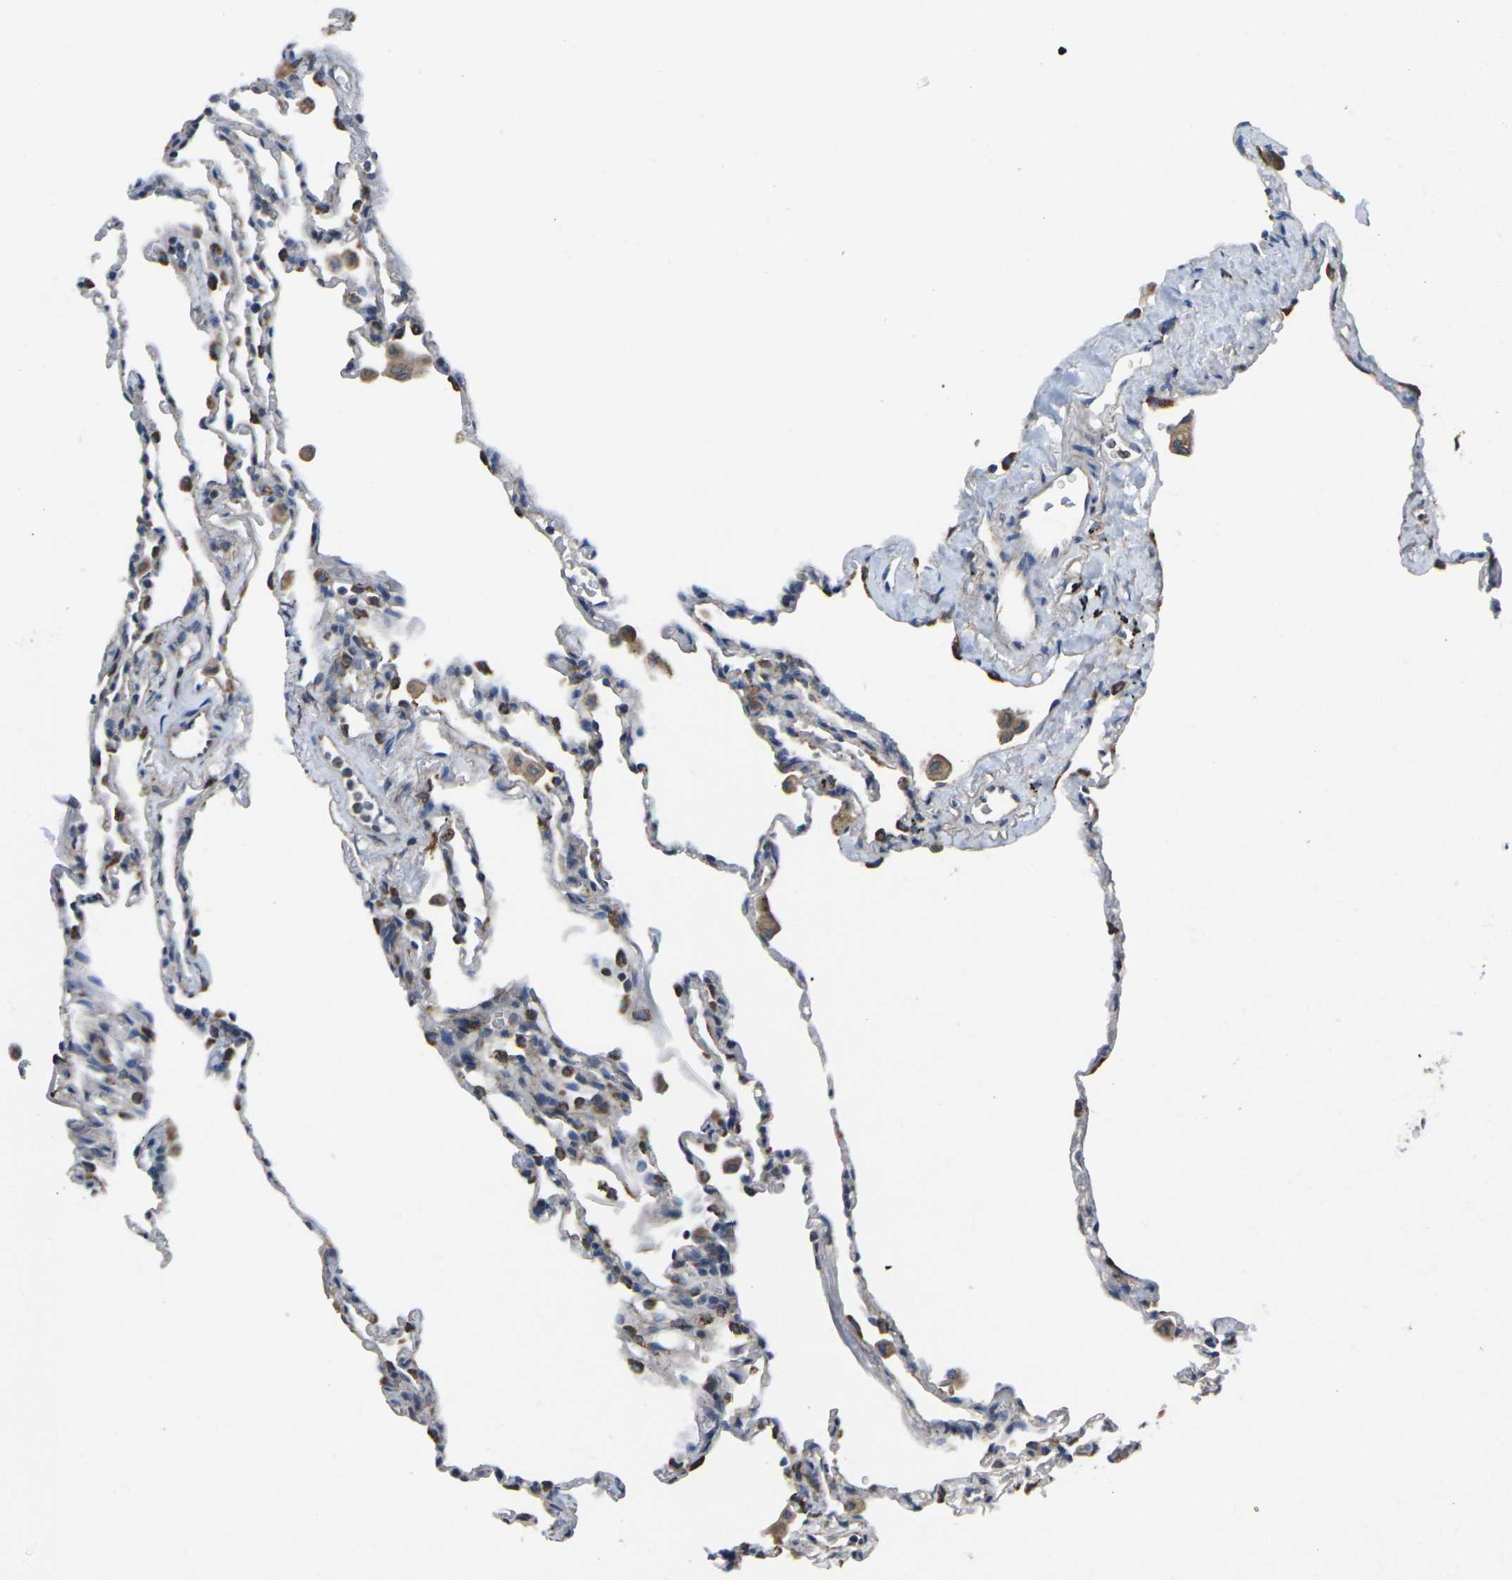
{"staining": {"intensity": "moderate", "quantity": "25%-75%", "location": "cytoplasmic/membranous"}, "tissue": "lung", "cell_type": "Alveolar cells", "image_type": "normal", "snomed": [{"axis": "morphology", "description": "Normal tissue, NOS"}, {"axis": "topography", "description": "Lung"}], "caption": "Immunohistochemical staining of benign human lung shows medium levels of moderate cytoplasmic/membranous positivity in approximately 25%-75% of alveolar cells.", "gene": "TMEM120B", "patient": {"sex": "male", "age": 59}}